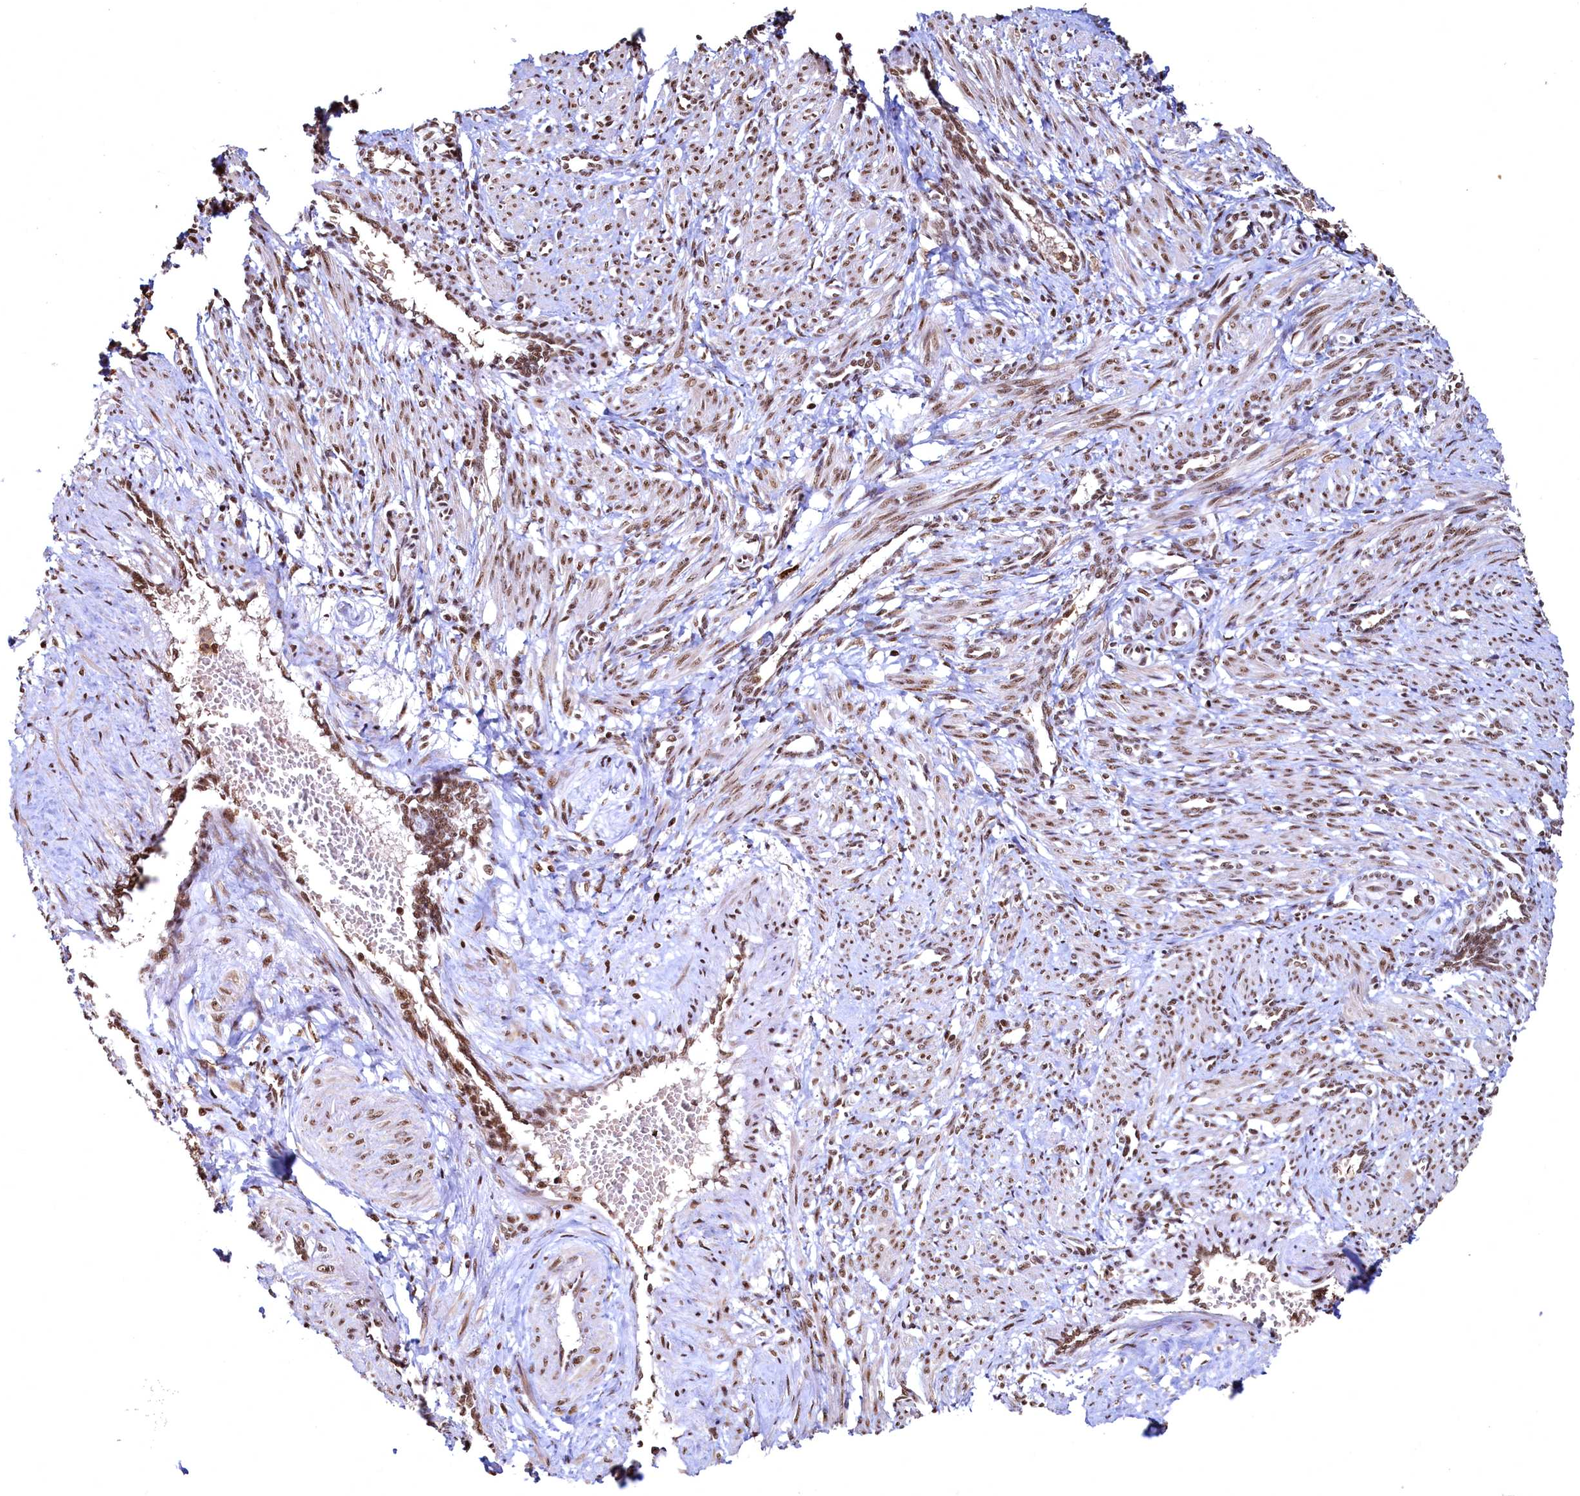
{"staining": {"intensity": "moderate", "quantity": ">75%", "location": "nuclear"}, "tissue": "smooth muscle", "cell_type": "Smooth muscle cells", "image_type": "normal", "snomed": [{"axis": "morphology", "description": "Normal tissue, NOS"}, {"axis": "topography", "description": "Endometrium"}], "caption": "IHC photomicrograph of normal human smooth muscle stained for a protein (brown), which demonstrates medium levels of moderate nuclear staining in approximately >75% of smooth muscle cells.", "gene": "RSRC2", "patient": {"sex": "female", "age": 33}}